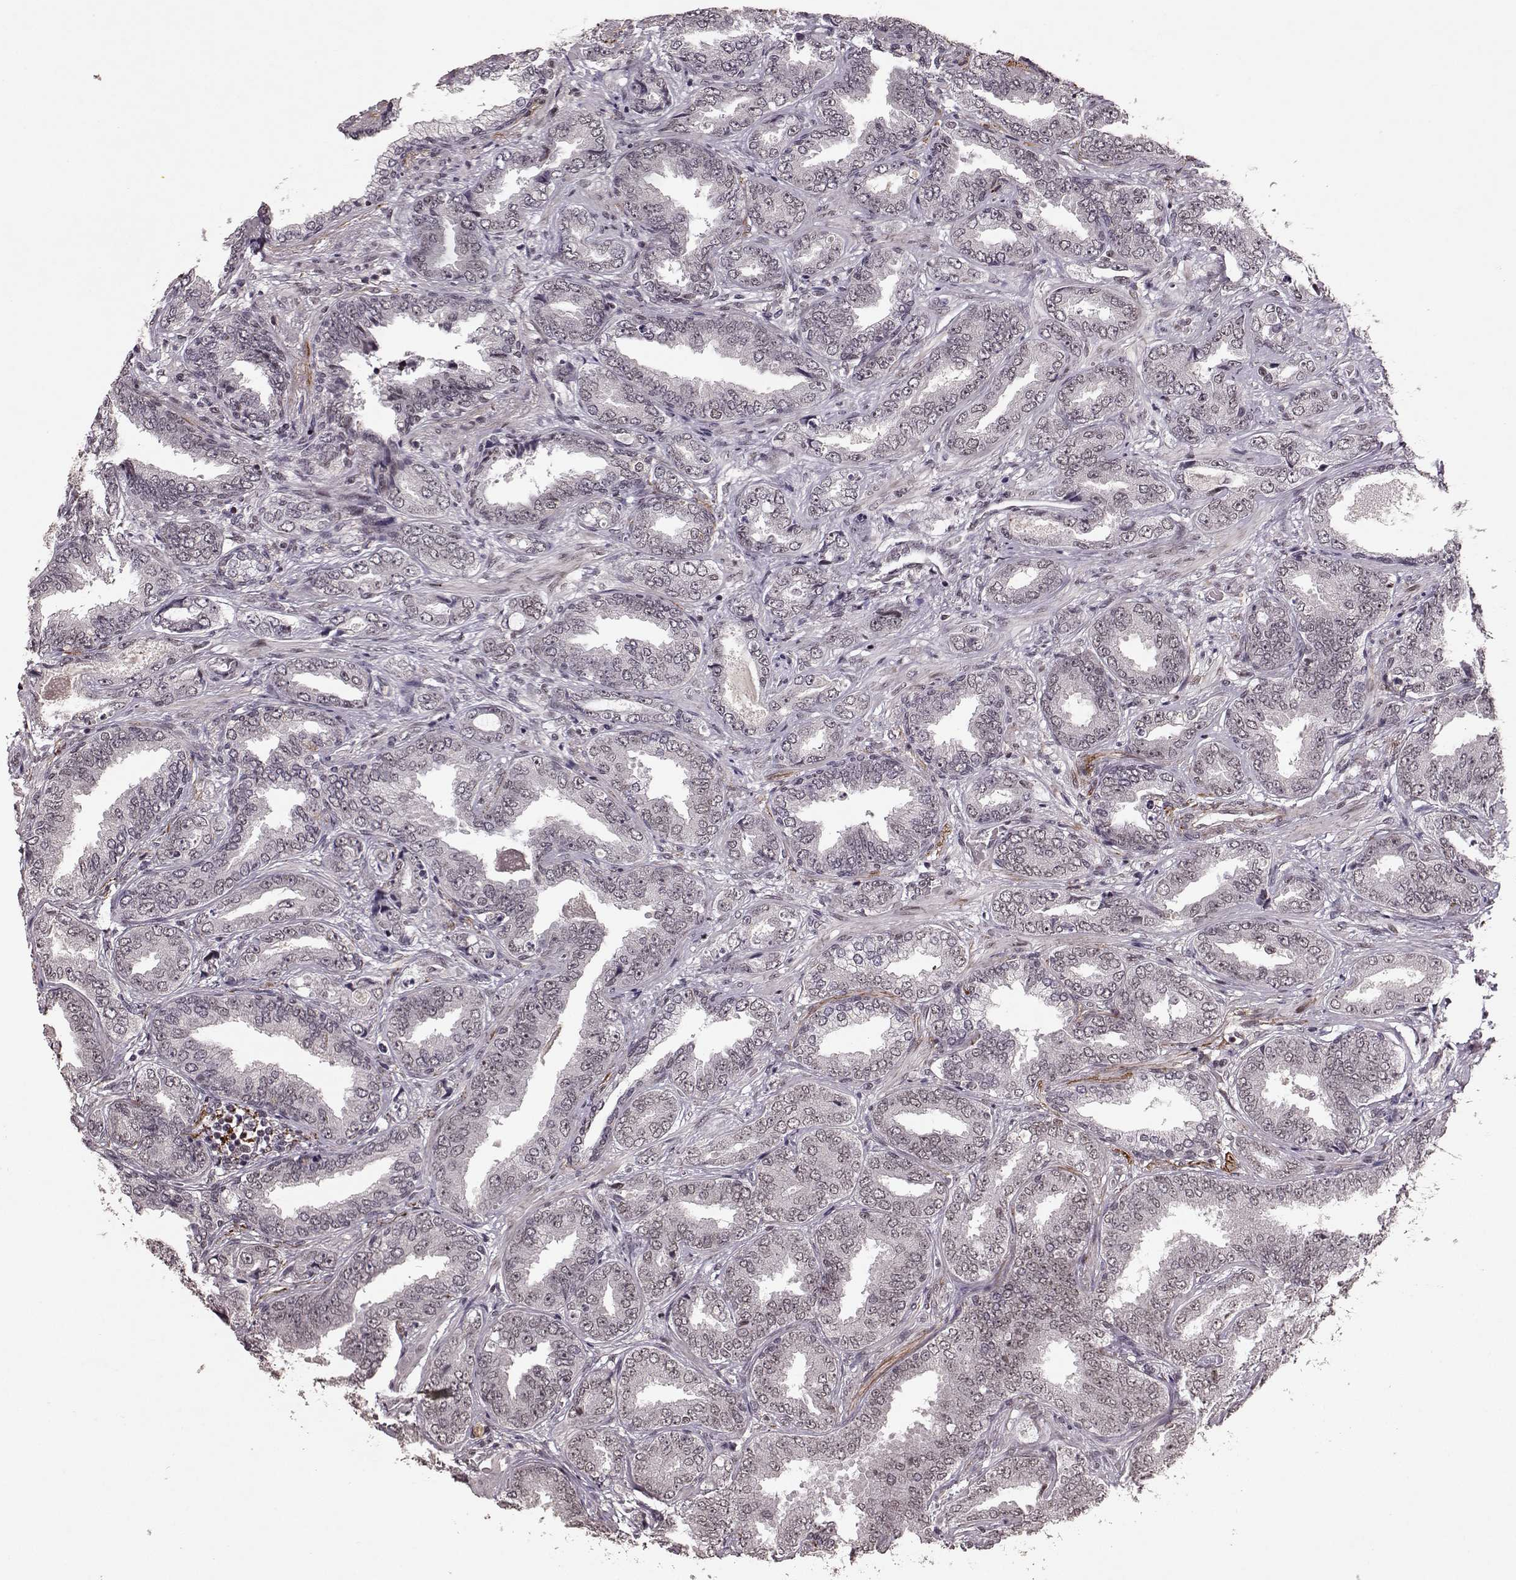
{"staining": {"intensity": "negative", "quantity": "none", "location": "none"}, "tissue": "prostate cancer", "cell_type": "Tumor cells", "image_type": "cancer", "snomed": [{"axis": "morphology", "description": "Adenocarcinoma, Low grade"}, {"axis": "topography", "description": "Prostate"}], "caption": "A micrograph of human prostate cancer (adenocarcinoma (low-grade)) is negative for staining in tumor cells. The staining was performed using DAB (3,3'-diaminobenzidine) to visualize the protein expression in brown, while the nuclei were stained in blue with hematoxylin (Magnification: 20x).", "gene": "RRAGD", "patient": {"sex": "male", "age": 68}}